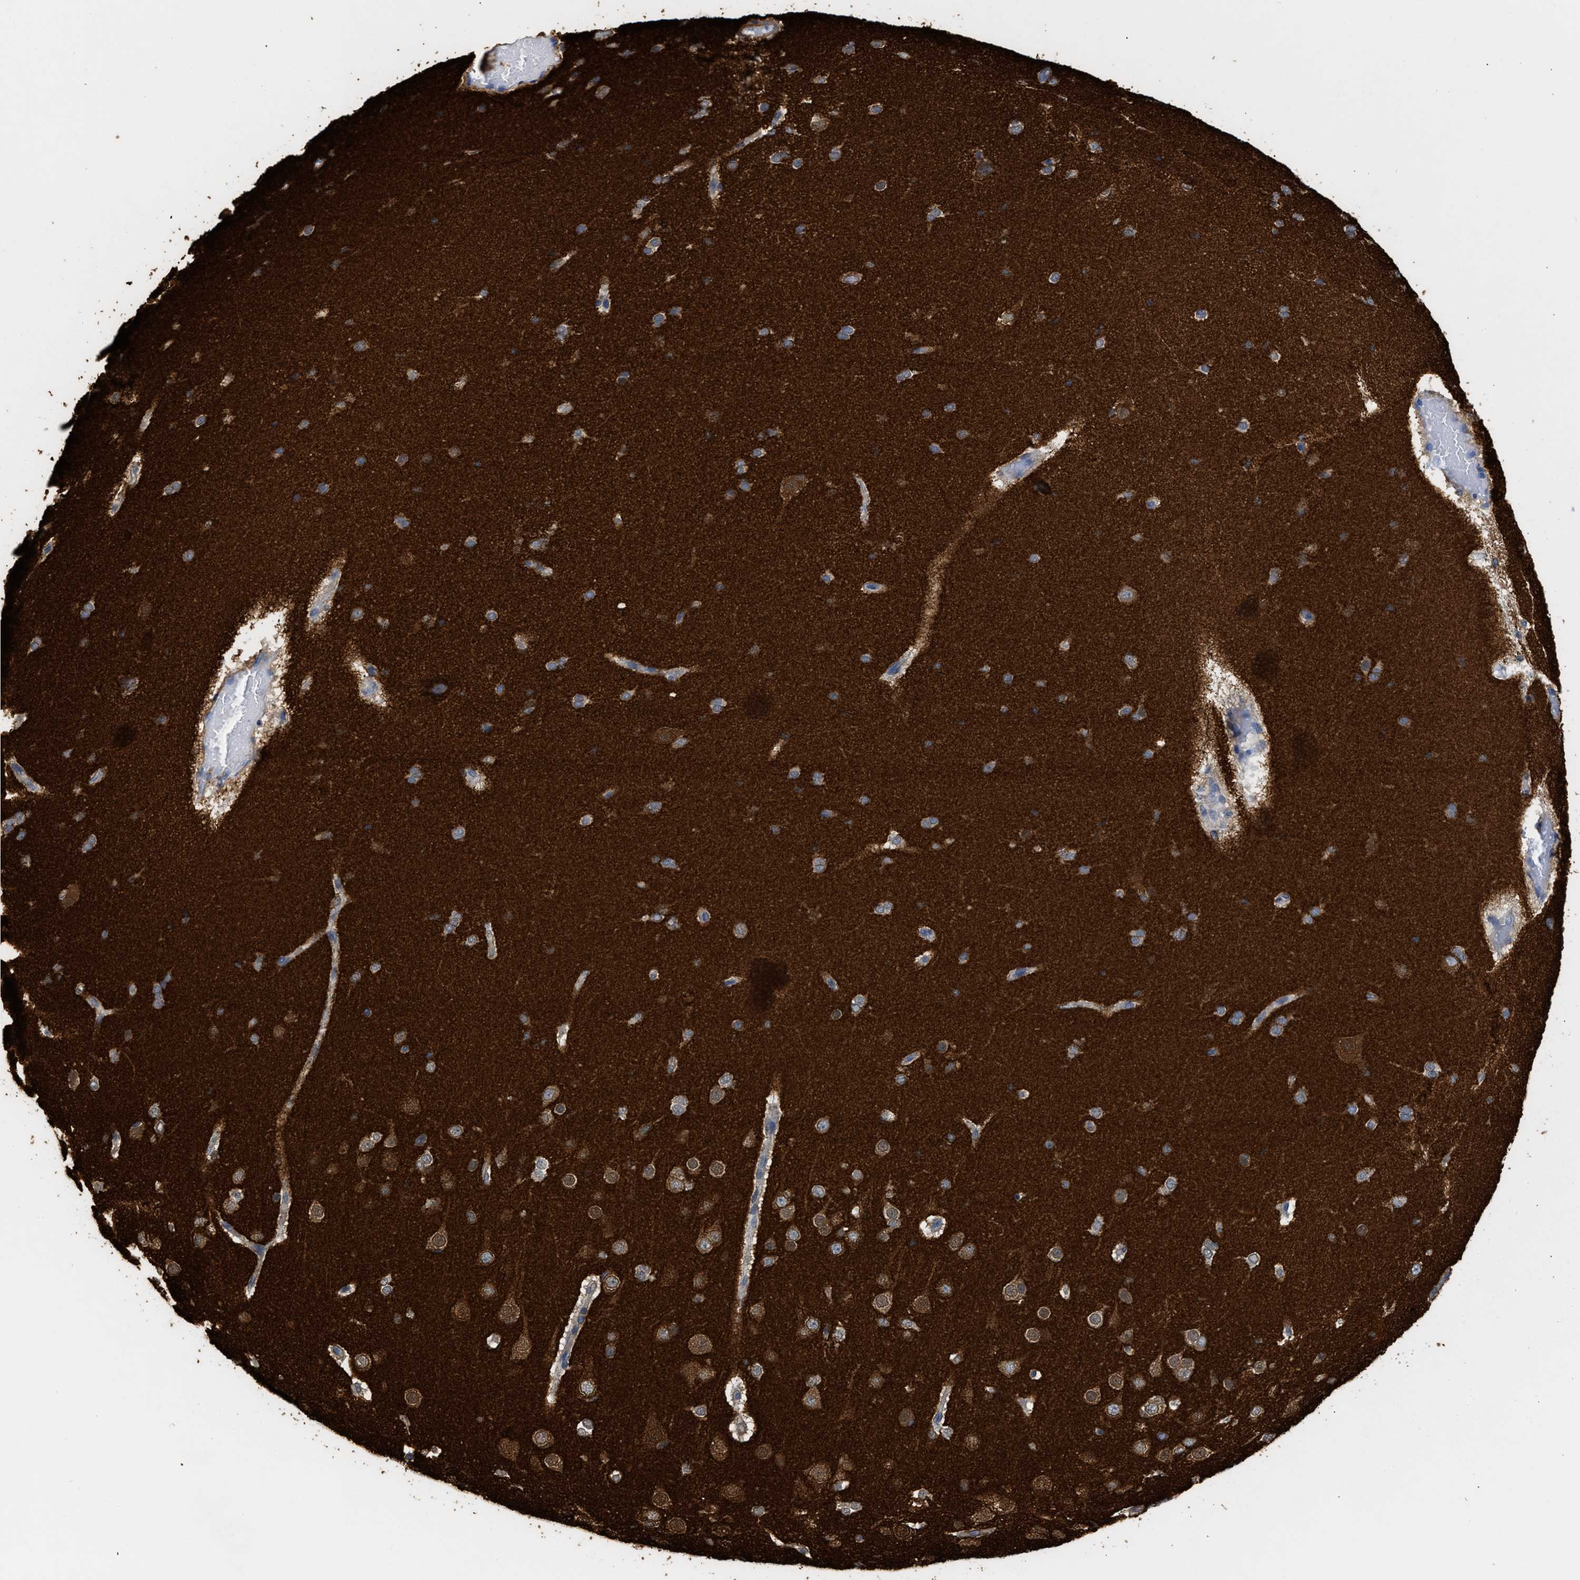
{"staining": {"intensity": "negative", "quantity": "none", "location": "none"}, "tissue": "cerebral cortex", "cell_type": "Endothelial cells", "image_type": "normal", "snomed": [{"axis": "morphology", "description": "Normal tissue, NOS"}, {"axis": "morphology", "description": "Developmental malformation"}, {"axis": "topography", "description": "Cerebral cortex"}], "caption": "Immunohistochemistry photomicrograph of normal human cerebral cortex stained for a protein (brown), which reveals no expression in endothelial cells. (DAB immunohistochemistry, high magnification).", "gene": "AMPH", "patient": {"sex": "female", "age": 30}}